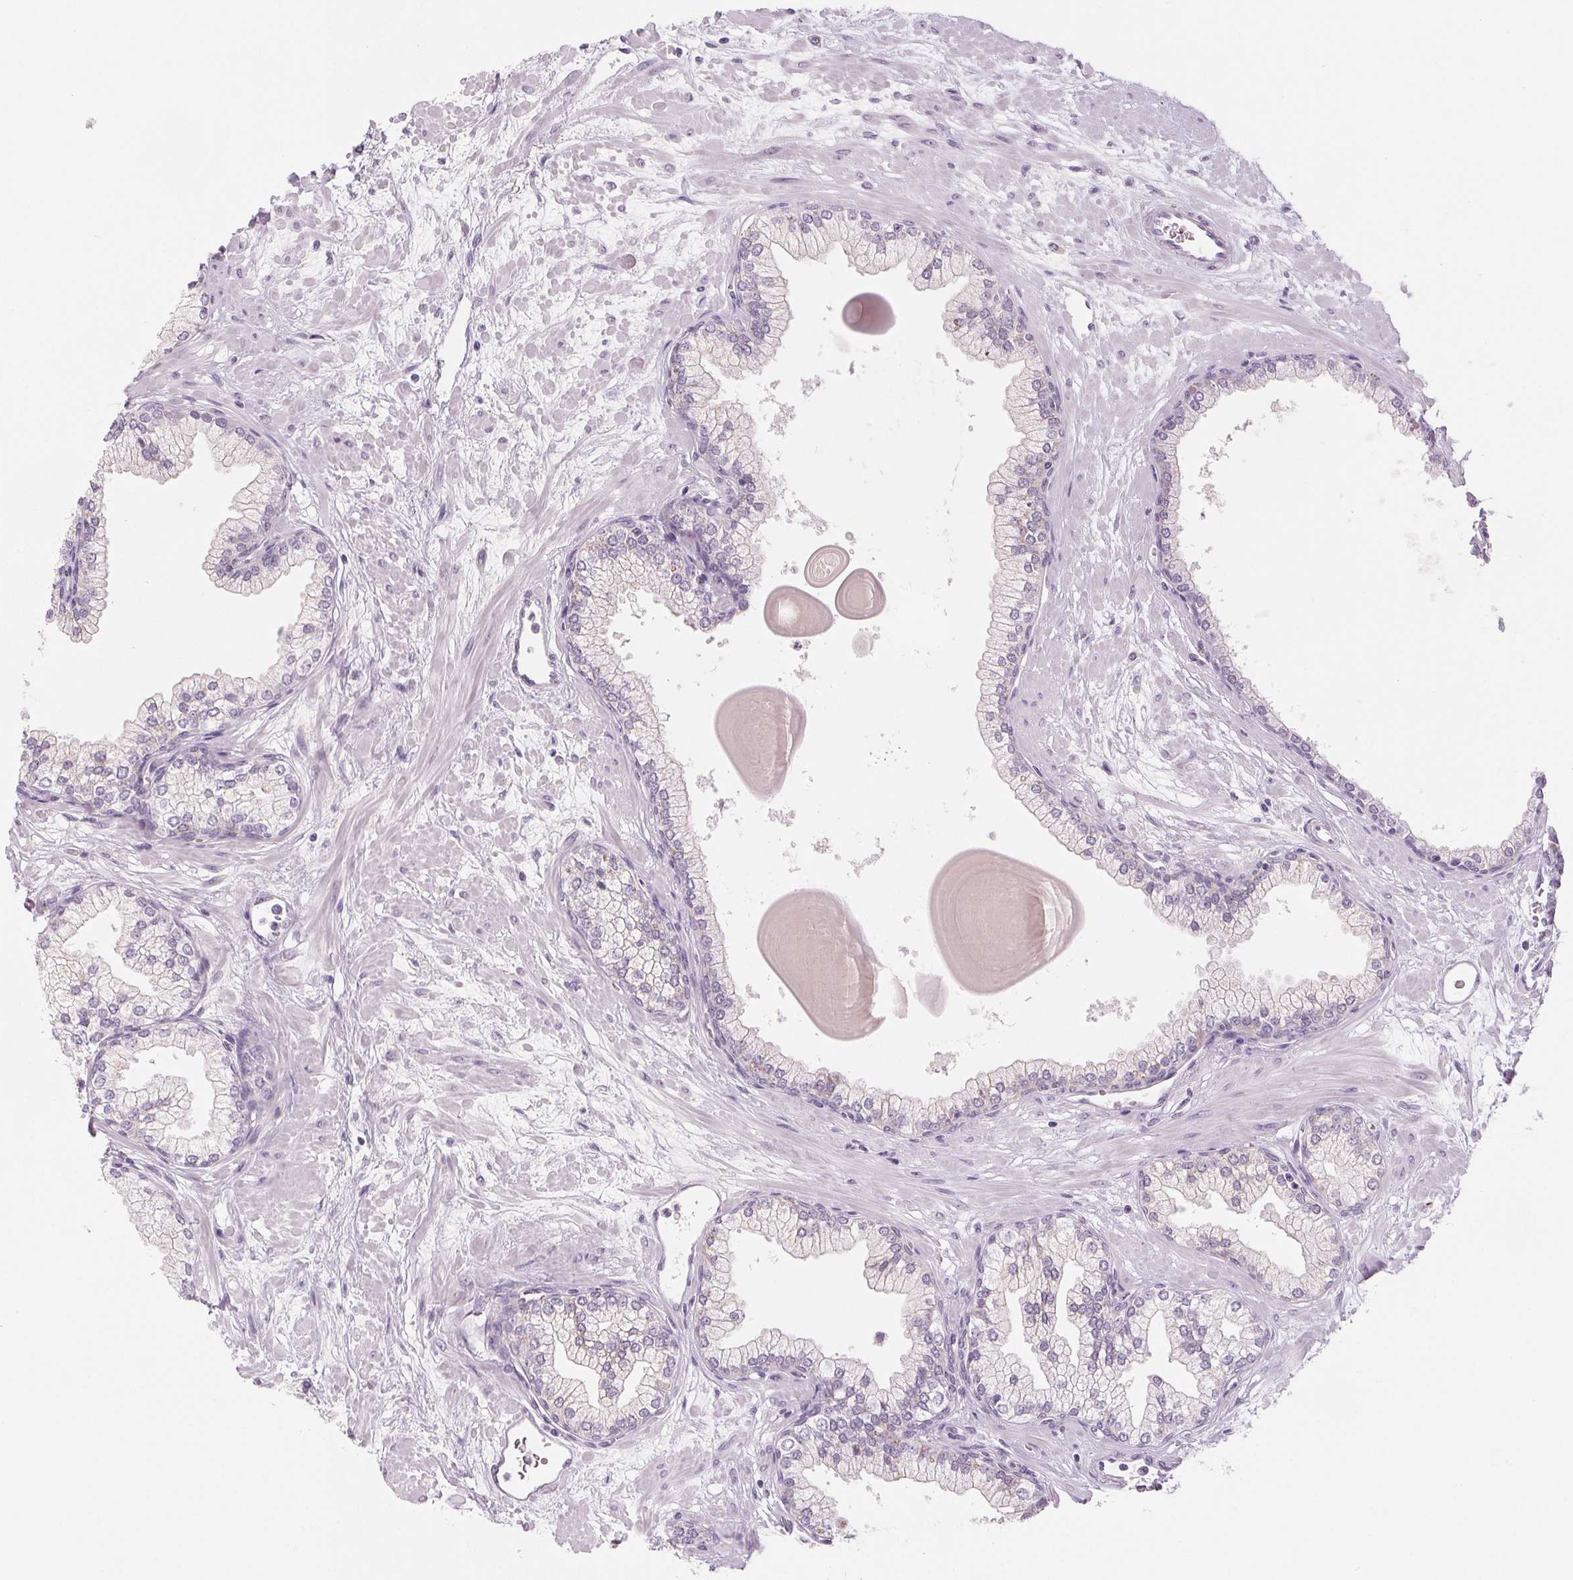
{"staining": {"intensity": "negative", "quantity": "none", "location": "none"}, "tissue": "prostate", "cell_type": "Glandular cells", "image_type": "normal", "snomed": [{"axis": "morphology", "description": "Normal tissue, NOS"}, {"axis": "topography", "description": "Prostate"}, {"axis": "topography", "description": "Peripheral nerve tissue"}], "caption": "Immunohistochemistry micrograph of unremarkable prostate: human prostate stained with DAB (3,3'-diaminobenzidine) exhibits no significant protein staining in glandular cells. (Stains: DAB immunohistochemistry (IHC) with hematoxylin counter stain, Microscopy: brightfield microscopy at high magnification).", "gene": "EHHADH", "patient": {"sex": "male", "age": 61}}